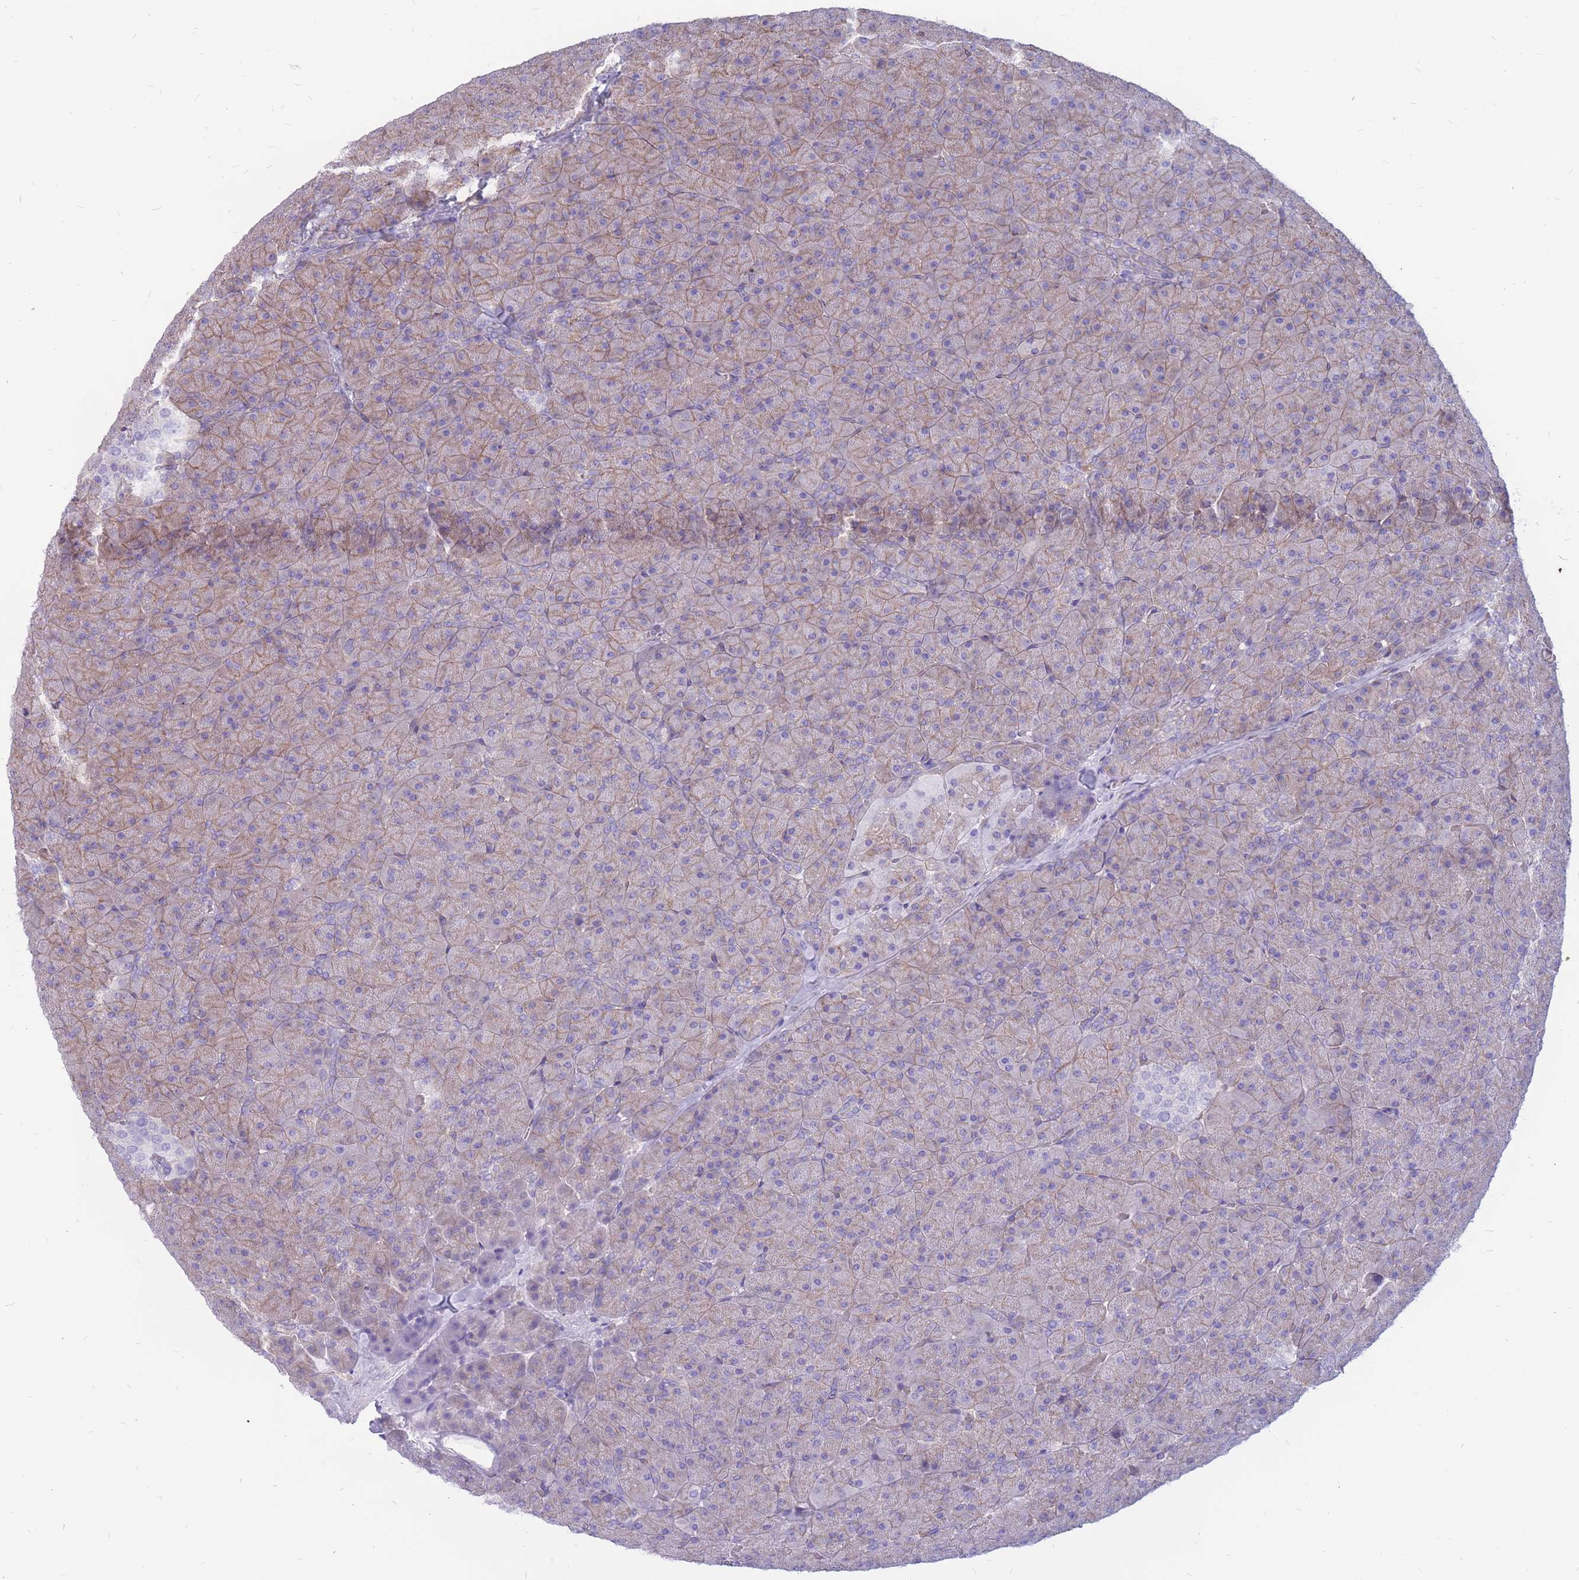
{"staining": {"intensity": "moderate", "quantity": ">75%", "location": "cytoplasmic/membranous"}, "tissue": "pancreas", "cell_type": "Exocrine glandular cells", "image_type": "normal", "snomed": [{"axis": "morphology", "description": "Normal tissue, NOS"}, {"axis": "topography", "description": "Pancreas"}], "caption": "Pancreas stained with DAB IHC reveals medium levels of moderate cytoplasmic/membranous positivity in about >75% of exocrine glandular cells.", "gene": "ADD2", "patient": {"sex": "male", "age": 36}}